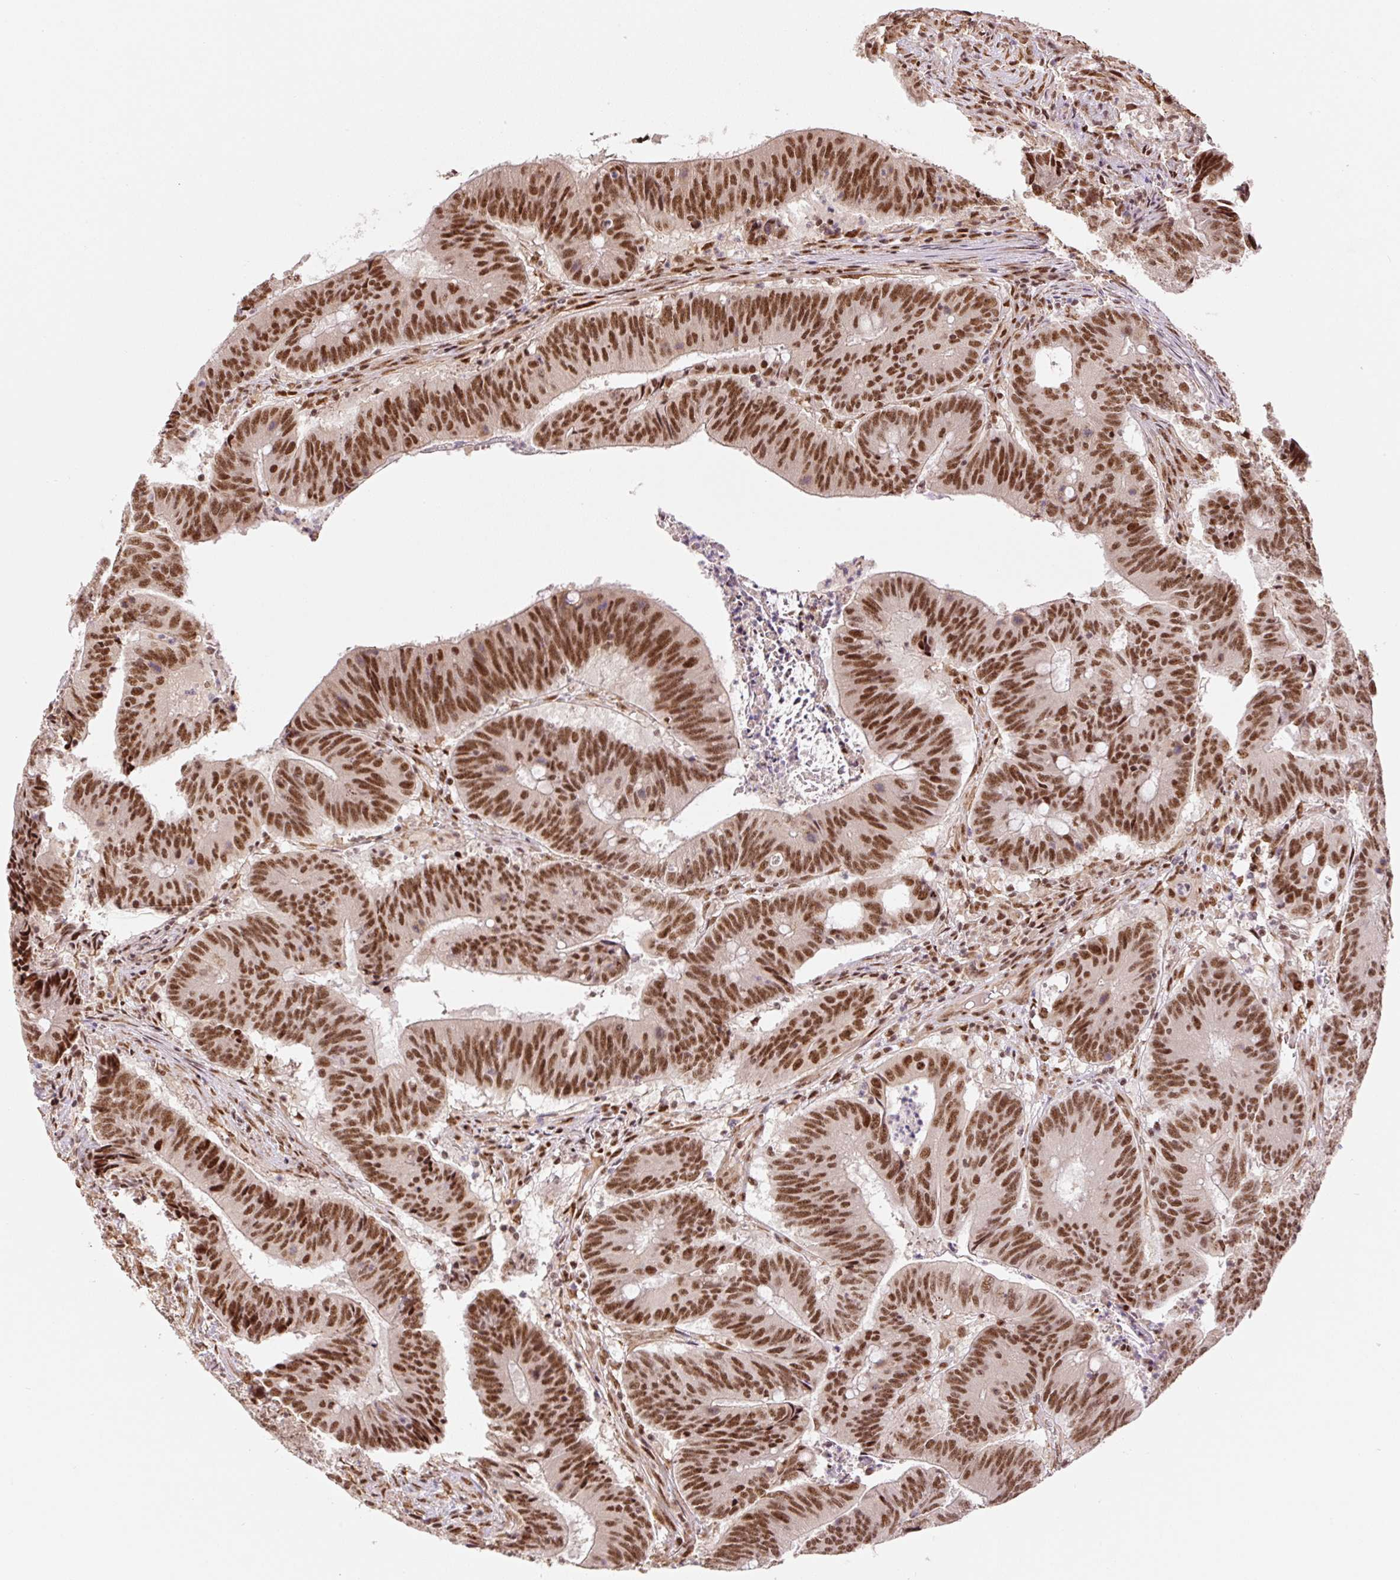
{"staining": {"intensity": "strong", "quantity": ">75%", "location": "nuclear"}, "tissue": "colorectal cancer", "cell_type": "Tumor cells", "image_type": "cancer", "snomed": [{"axis": "morphology", "description": "Adenocarcinoma, NOS"}, {"axis": "topography", "description": "Colon"}], "caption": "Protein expression analysis of human colorectal cancer (adenocarcinoma) reveals strong nuclear staining in approximately >75% of tumor cells. (DAB = brown stain, brightfield microscopy at high magnification).", "gene": "INTS8", "patient": {"sex": "female", "age": 87}}